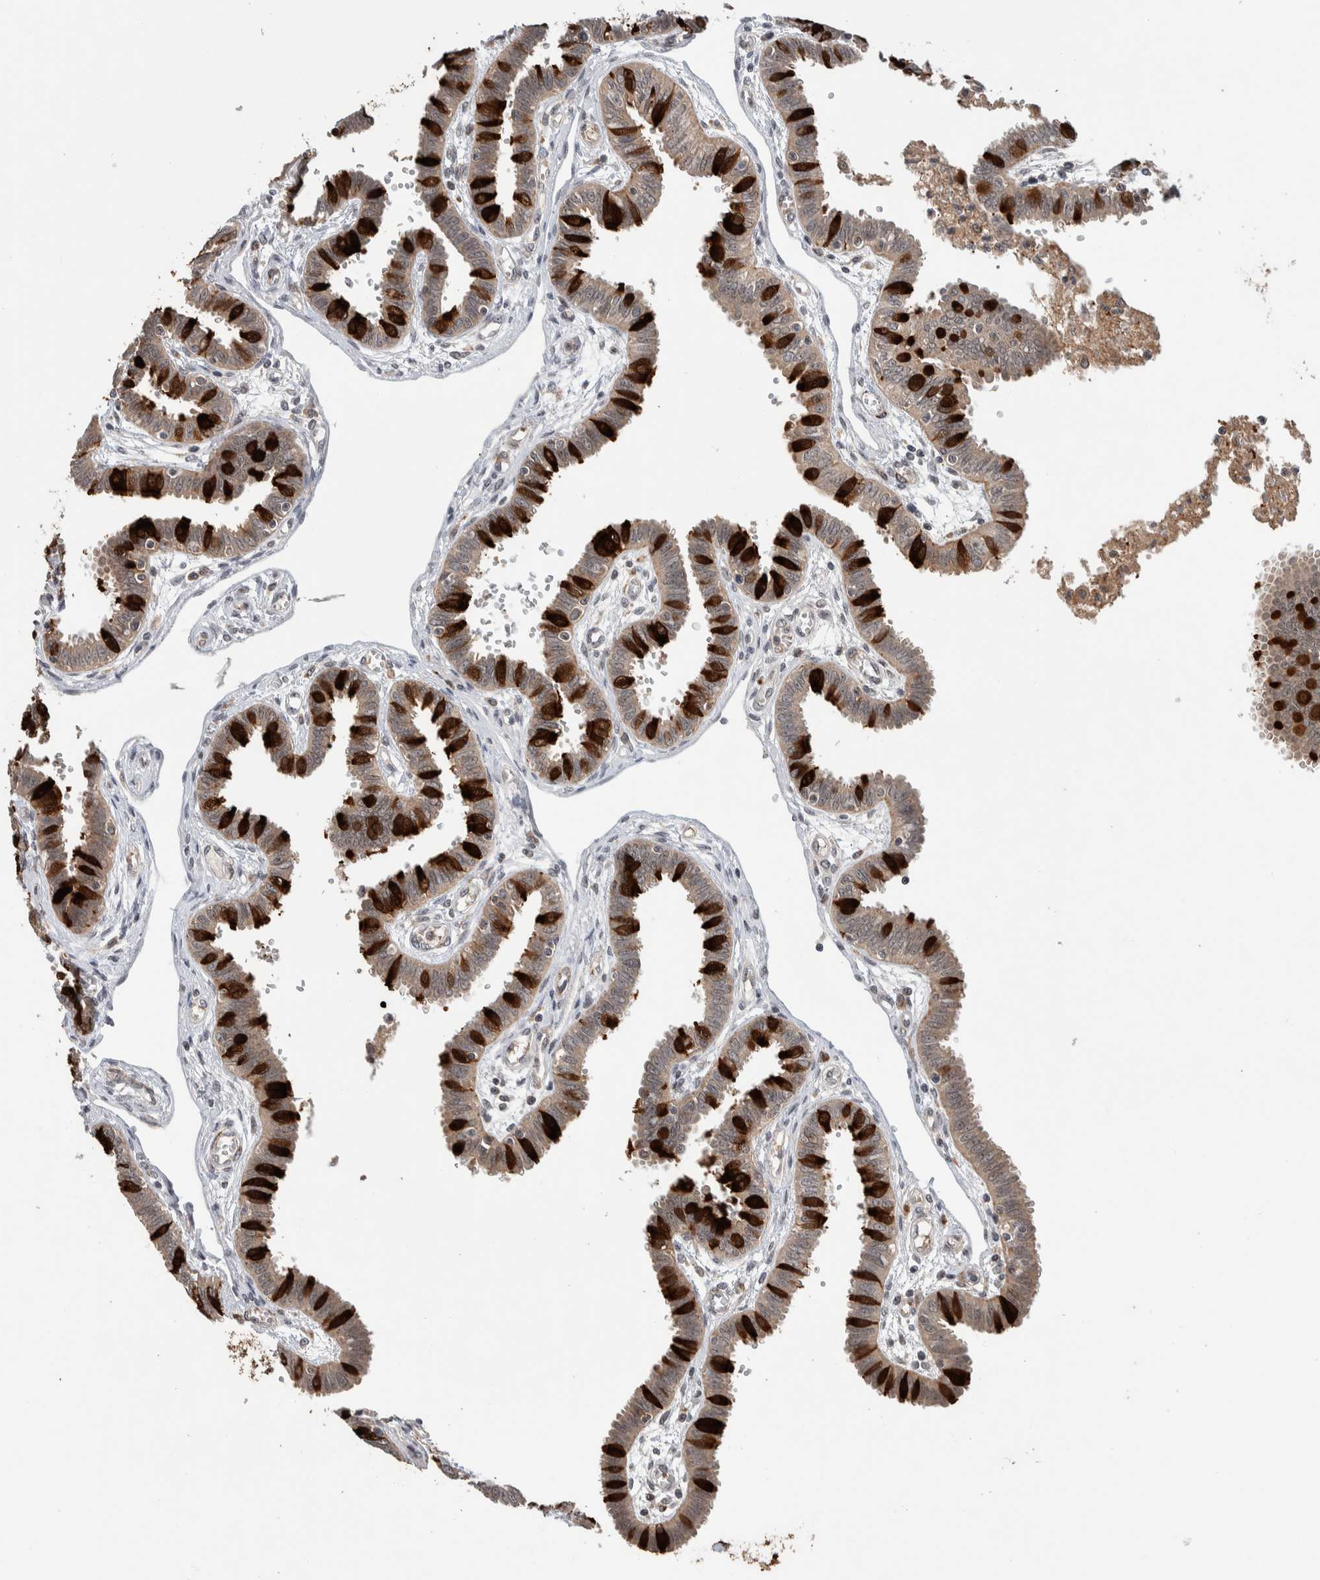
{"staining": {"intensity": "strong", "quantity": ">75%", "location": "cytoplasmic/membranous"}, "tissue": "fallopian tube", "cell_type": "Glandular cells", "image_type": "normal", "snomed": [{"axis": "morphology", "description": "Normal tissue, NOS"}, {"axis": "topography", "description": "Fallopian tube"}], "caption": "Immunohistochemistry histopathology image of benign human fallopian tube stained for a protein (brown), which displays high levels of strong cytoplasmic/membranous staining in approximately >75% of glandular cells.", "gene": "KCNK1", "patient": {"sex": "female", "age": 32}}